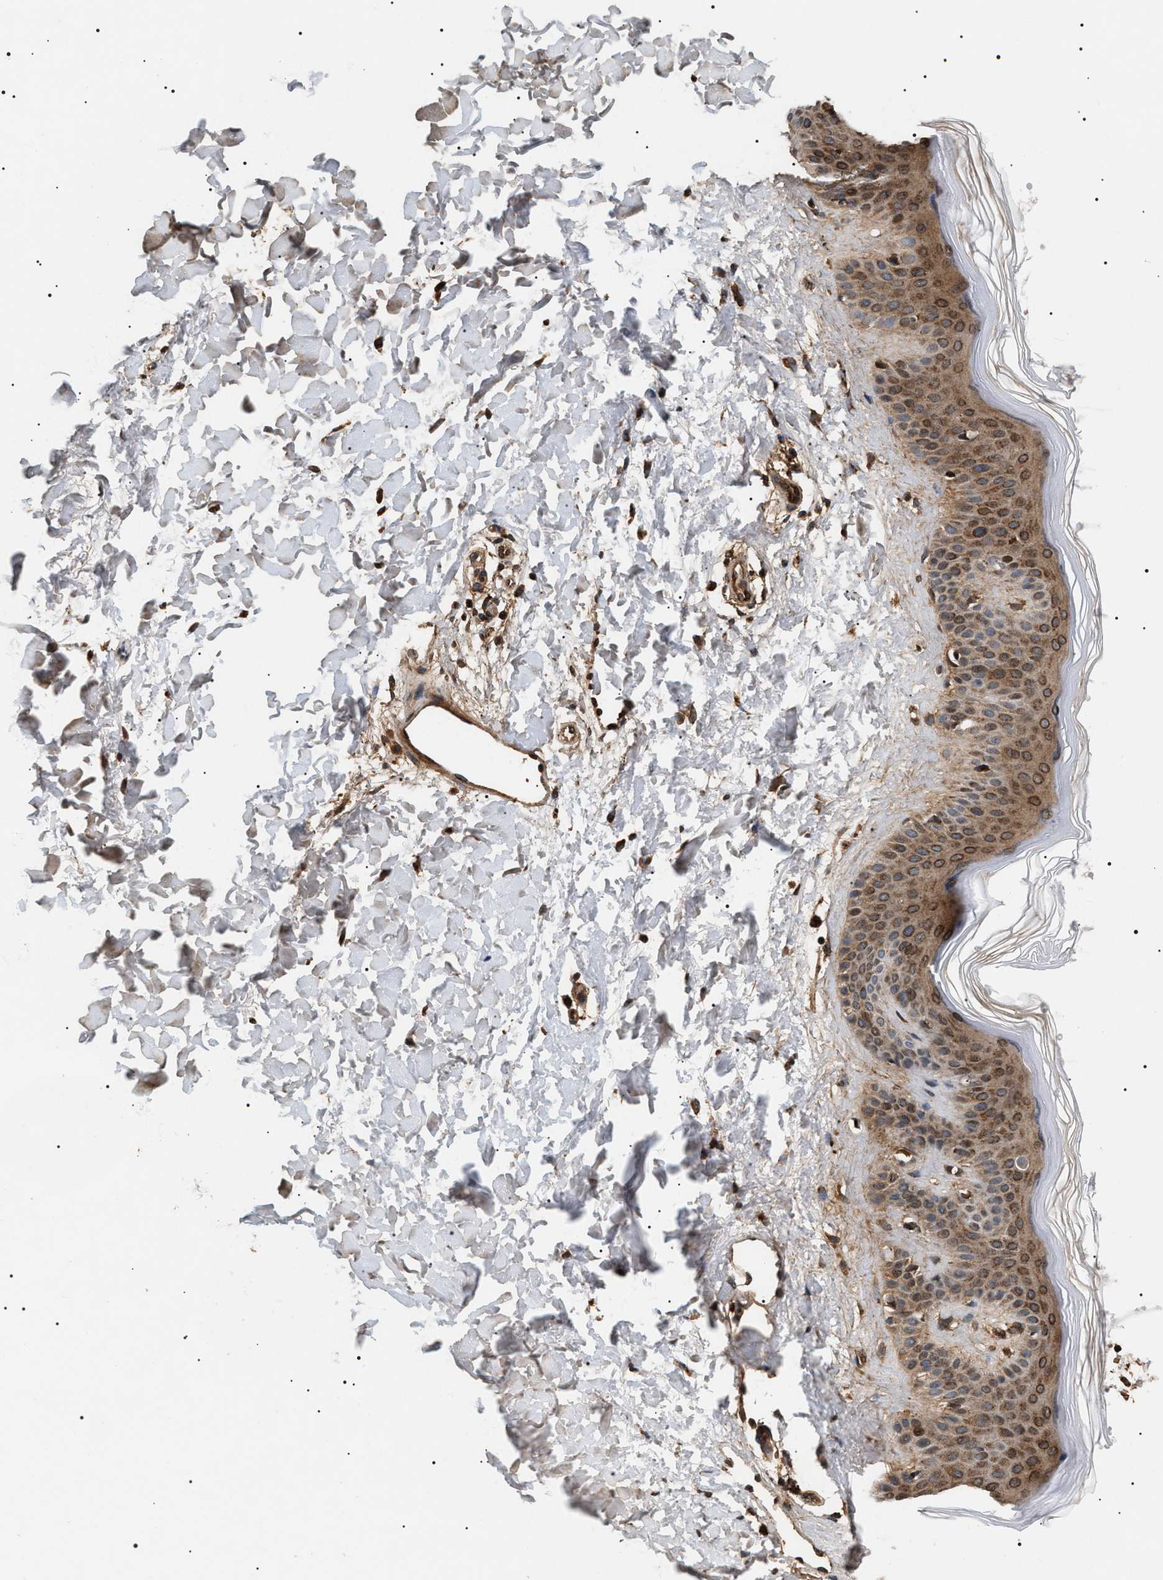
{"staining": {"intensity": "moderate", "quantity": "25%-75%", "location": "cytoplasmic/membranous"}, "tissue": "skin", "cell_type": "Fibroblasts", "image_type": "normal", "snomed": [{"axis": "morphology", "description": "Normal tissue, NOS"}, {"axis": "morphology", "description": "Malignant melanoma, Metastatic site"}, {"axis": "topography", "description": "Skin"}], "caption": "An image showing moderate cytoplasmic/membranous expression in approximately 25%-75% of fibroblasts in unremarkable skin, as visualized by brown immunohistochemical staining.", "gene": "ZBTB26", "patient": {"sex": "male", "age": 41}}